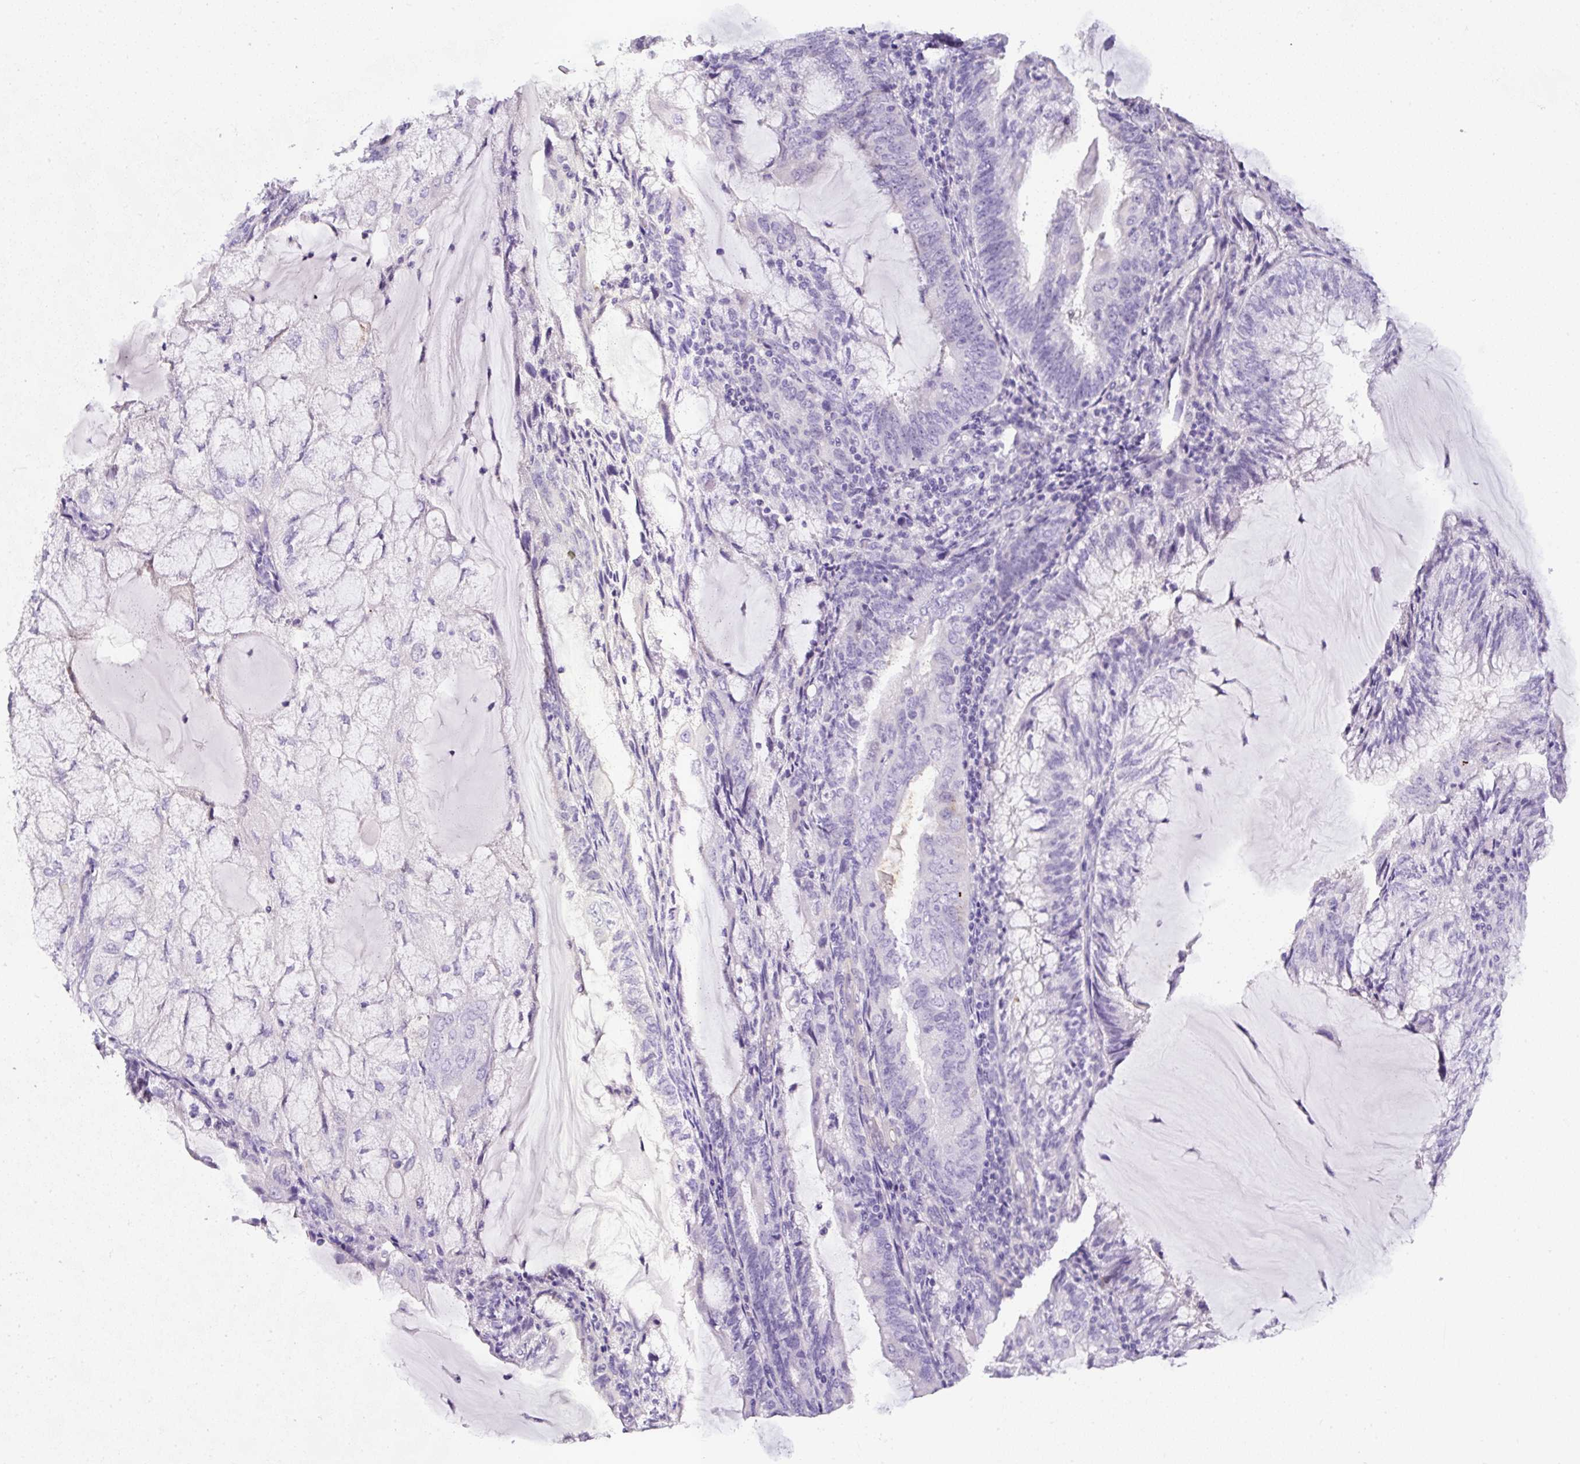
{"staining": {"intensity": "negative", "quantity": "none", "location": "none"}, "tissue": "endometrial cancer", "cell_type": "Tumor cells", "image_type": "cancer", "snomed": [{"axis": "morphology", "description": "Adenocarcinoma, NOS"}, {"axis": "topography", "description": "Endometrium"}], "caption": "Tumor cells are negative for protein expression in human endometrial cancer. The staining was performed using DAB to visualize the protein expression in brown, while the nuclei were stained in blue with hematoxylin (Magnification: 20x).", "gene": "OR14A2", "patient": {"sex": "female", "age": 81}}